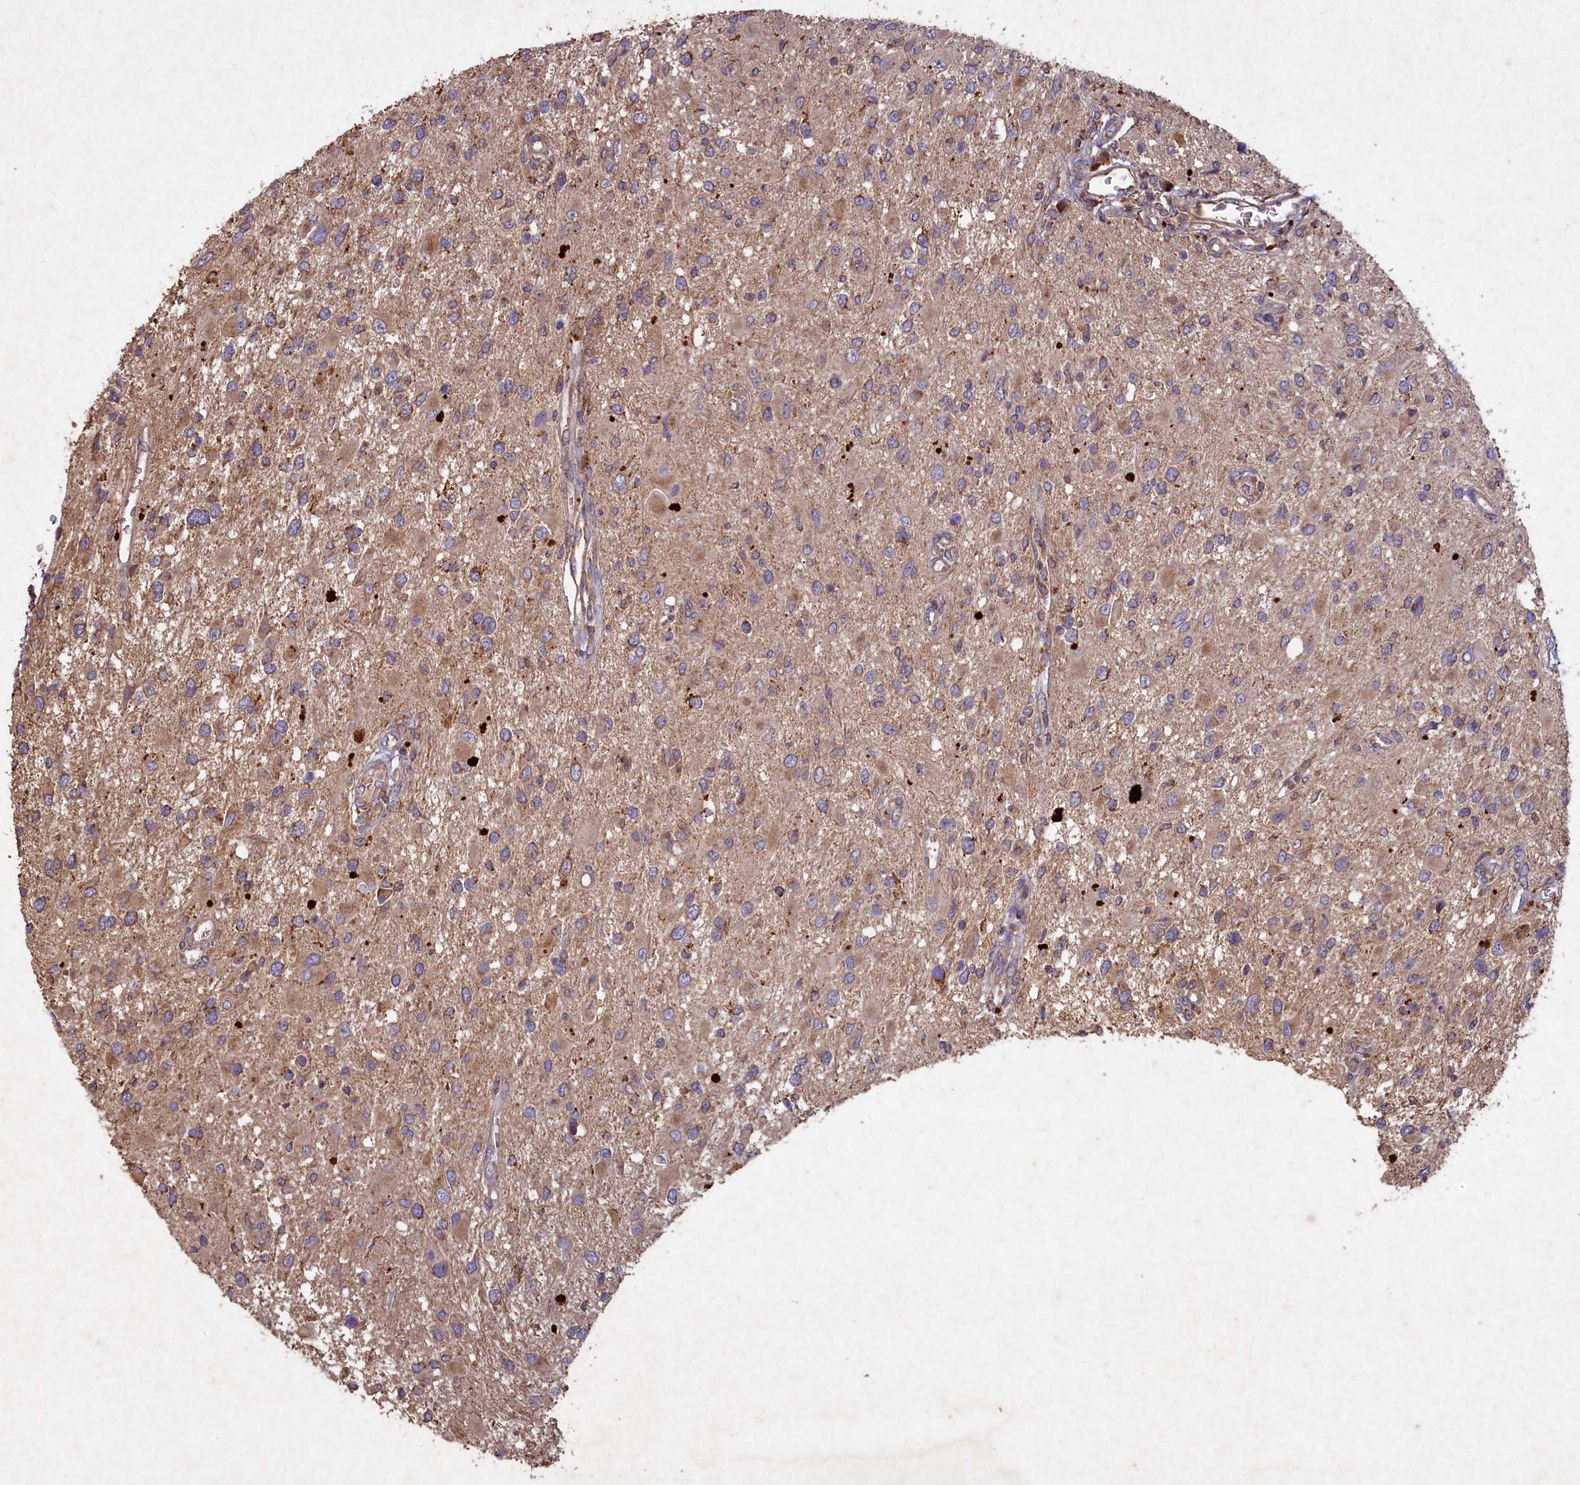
{"staining": {"intensity": "moderate", "quantity": "<25%", "location": "cytoplasmic/membranous"}, "tissue": "glioma", "cell_type": "Tumor cells", "image_type": "cancer", "snomed": [{"axis": "morphology", "description": "Glioma, malignant, High grade"}, {"axis": "topography", "description": "Brain"}], "caption": "A high-resolution photomicrograph shows IHC staining of malignant high-grade glioma, which demonstrates moderate cytoplasmic/membranous positivity in approximately <25% of tumor cells.", "gene": "CIAO2B", "patient": {"sex": "male", "age": 53}}